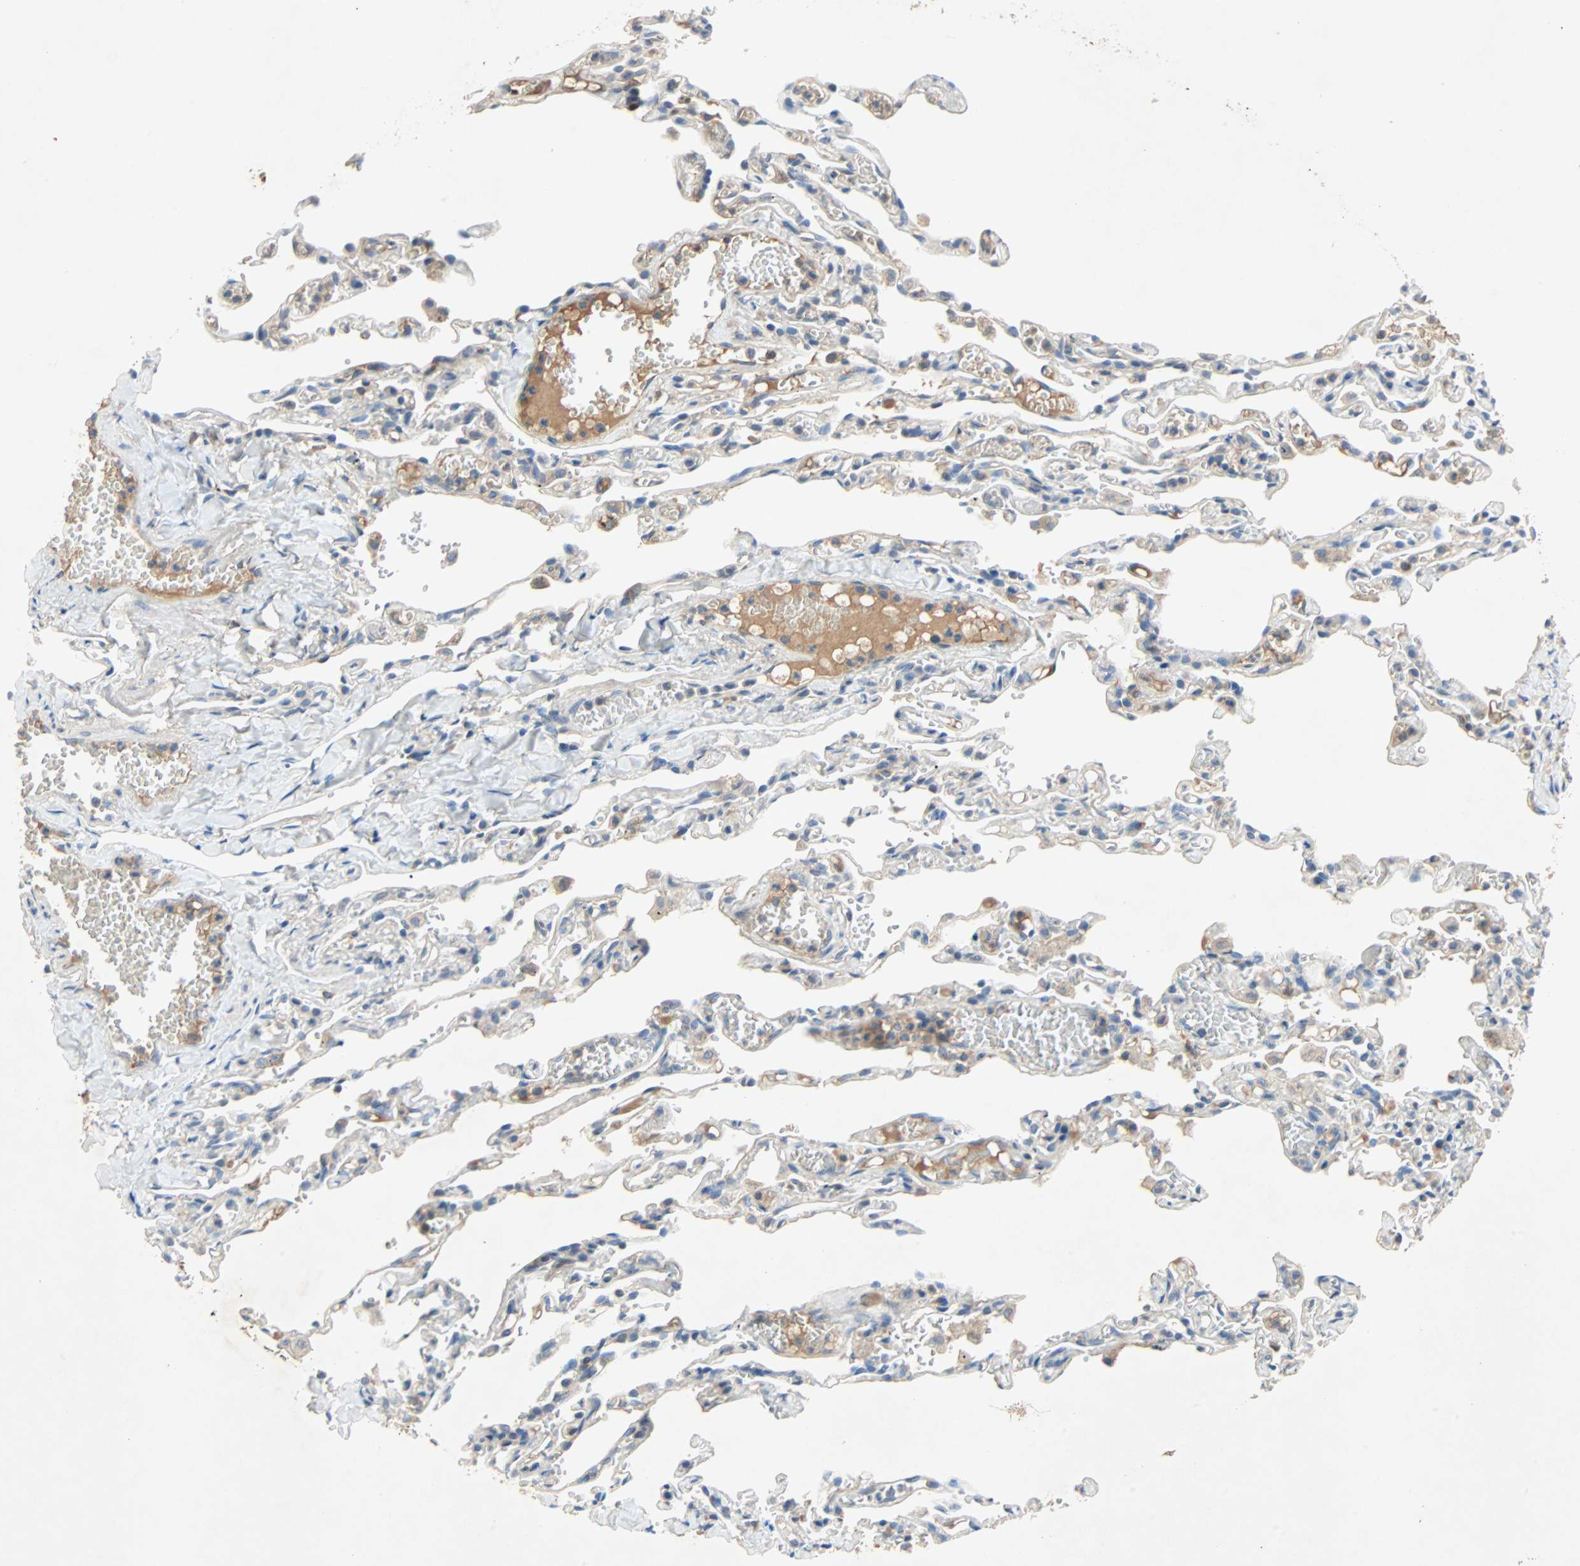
{"staining": {"intensity": "moderate", "quantity": ">75%", "location": "cytoplasmic/membranous"}, "tissue": "lung", "cell_type": "Alveolar cells", "image_type": "normal", "snomed": [{"axis": "morphology", "description": "Normal tissue, NOS"}, {"axis": "topography", "description": "Lung"}], "caption": "Approximately >75% of alveolar cells in benign lung exhibit moderate cytoplasmic/membranous protein expression as visualized by brown immunohistochemical staining.", "gene": "XYLT1", "patient": {"sex": "male", "age": 21}}